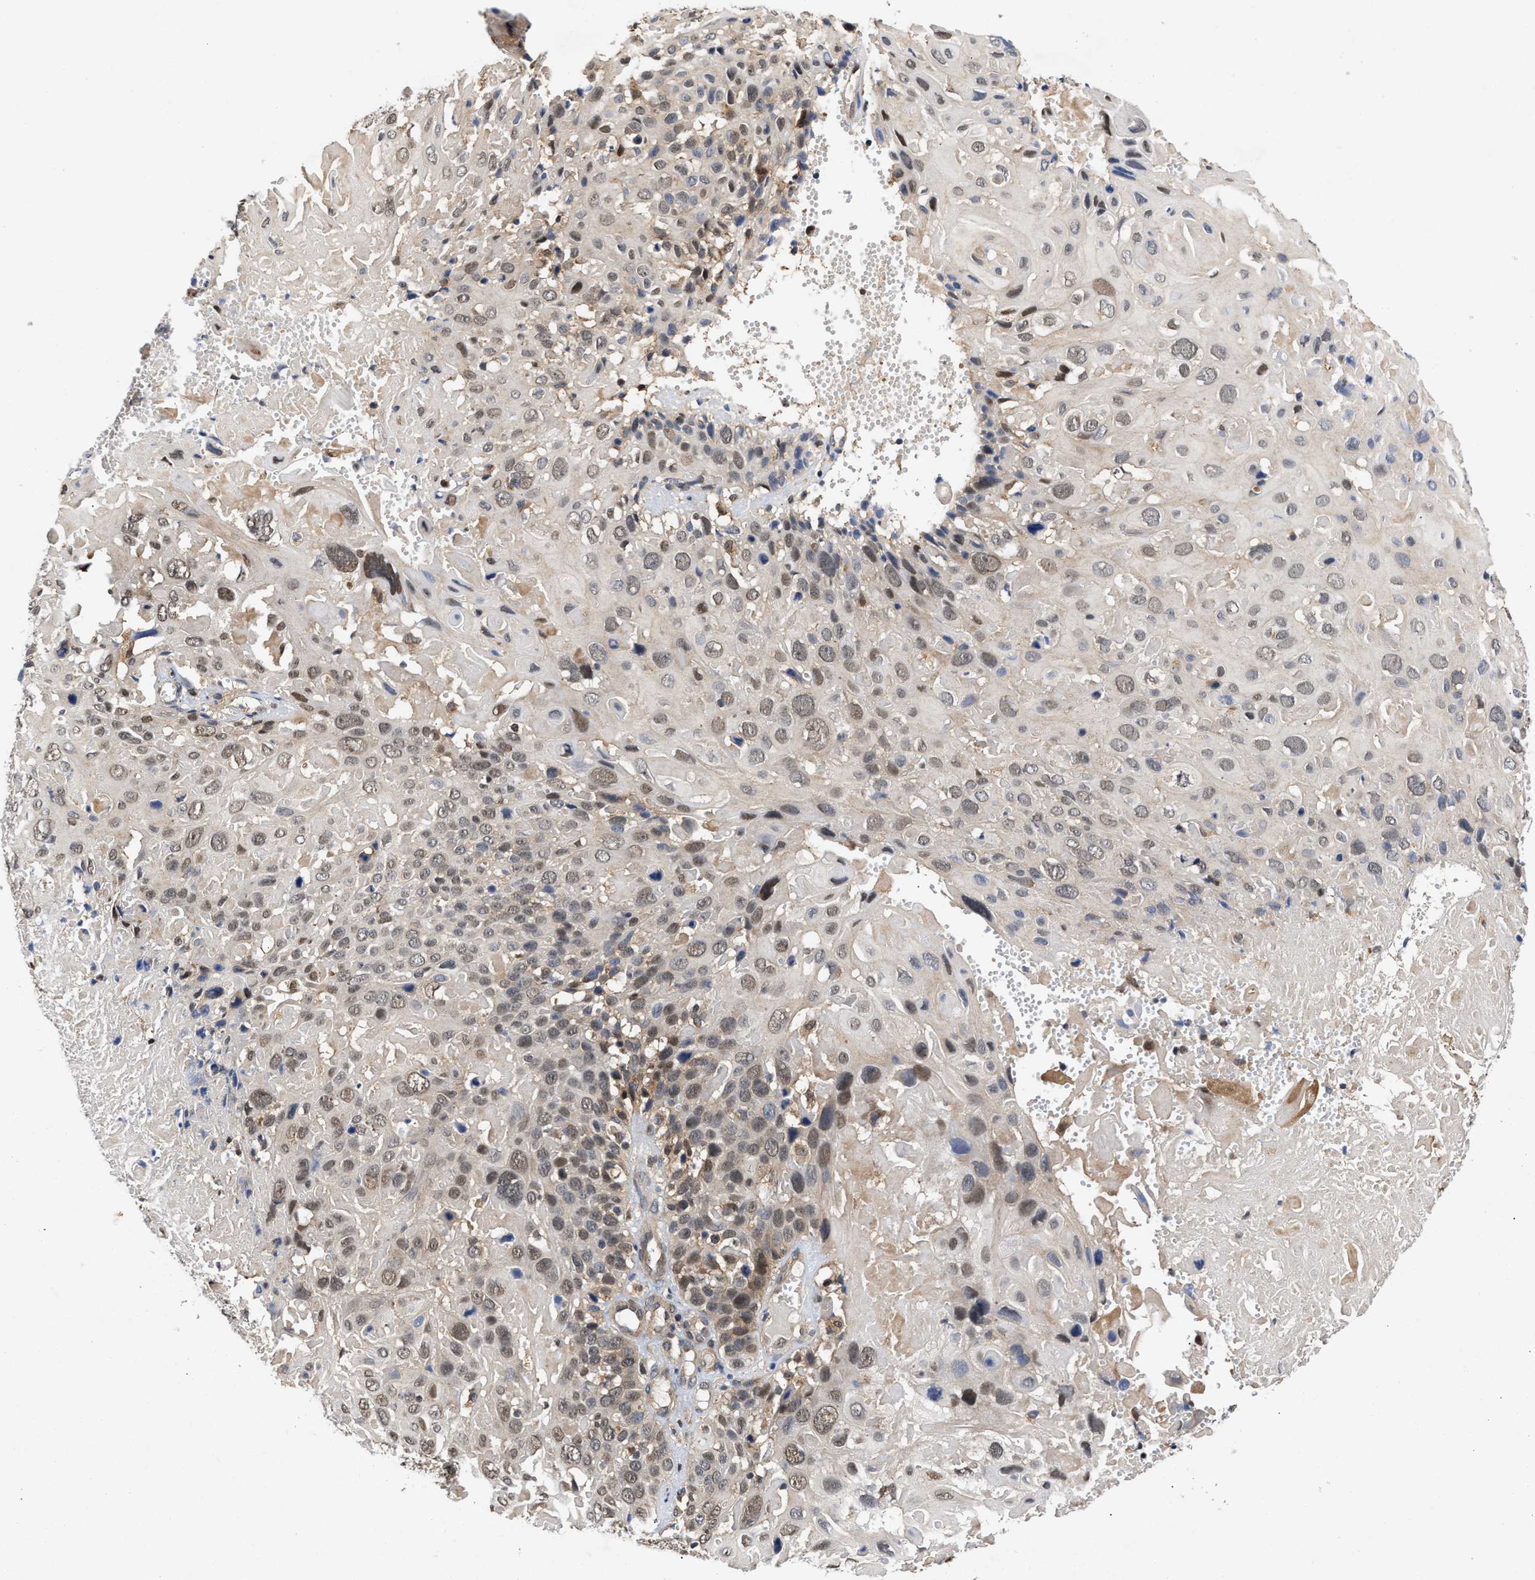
{"staining": {"intensity": "weak", "quantity": "25%-75%", "location": "nuclear"}, "tissue": "cervical cancer", "cell_type": "Tumor cells", "image_type": "cancer", "snomed": [{"axis": "morphology", "description": "Squamous cell carcinoma, NOS"}, {"axis": "topography", "description": "Cervix"}], "caption": "This micrograph reveals cervical cancer (squamous cell carcinoma) stained with immunohistochemistry to label a protein in brown. The nuclear of tumor cells show weak positivity for the protein. Nuclei are counter-stained blue.", "gene": "CLIP2", "patient": {"sex": "female", "age": 74}}